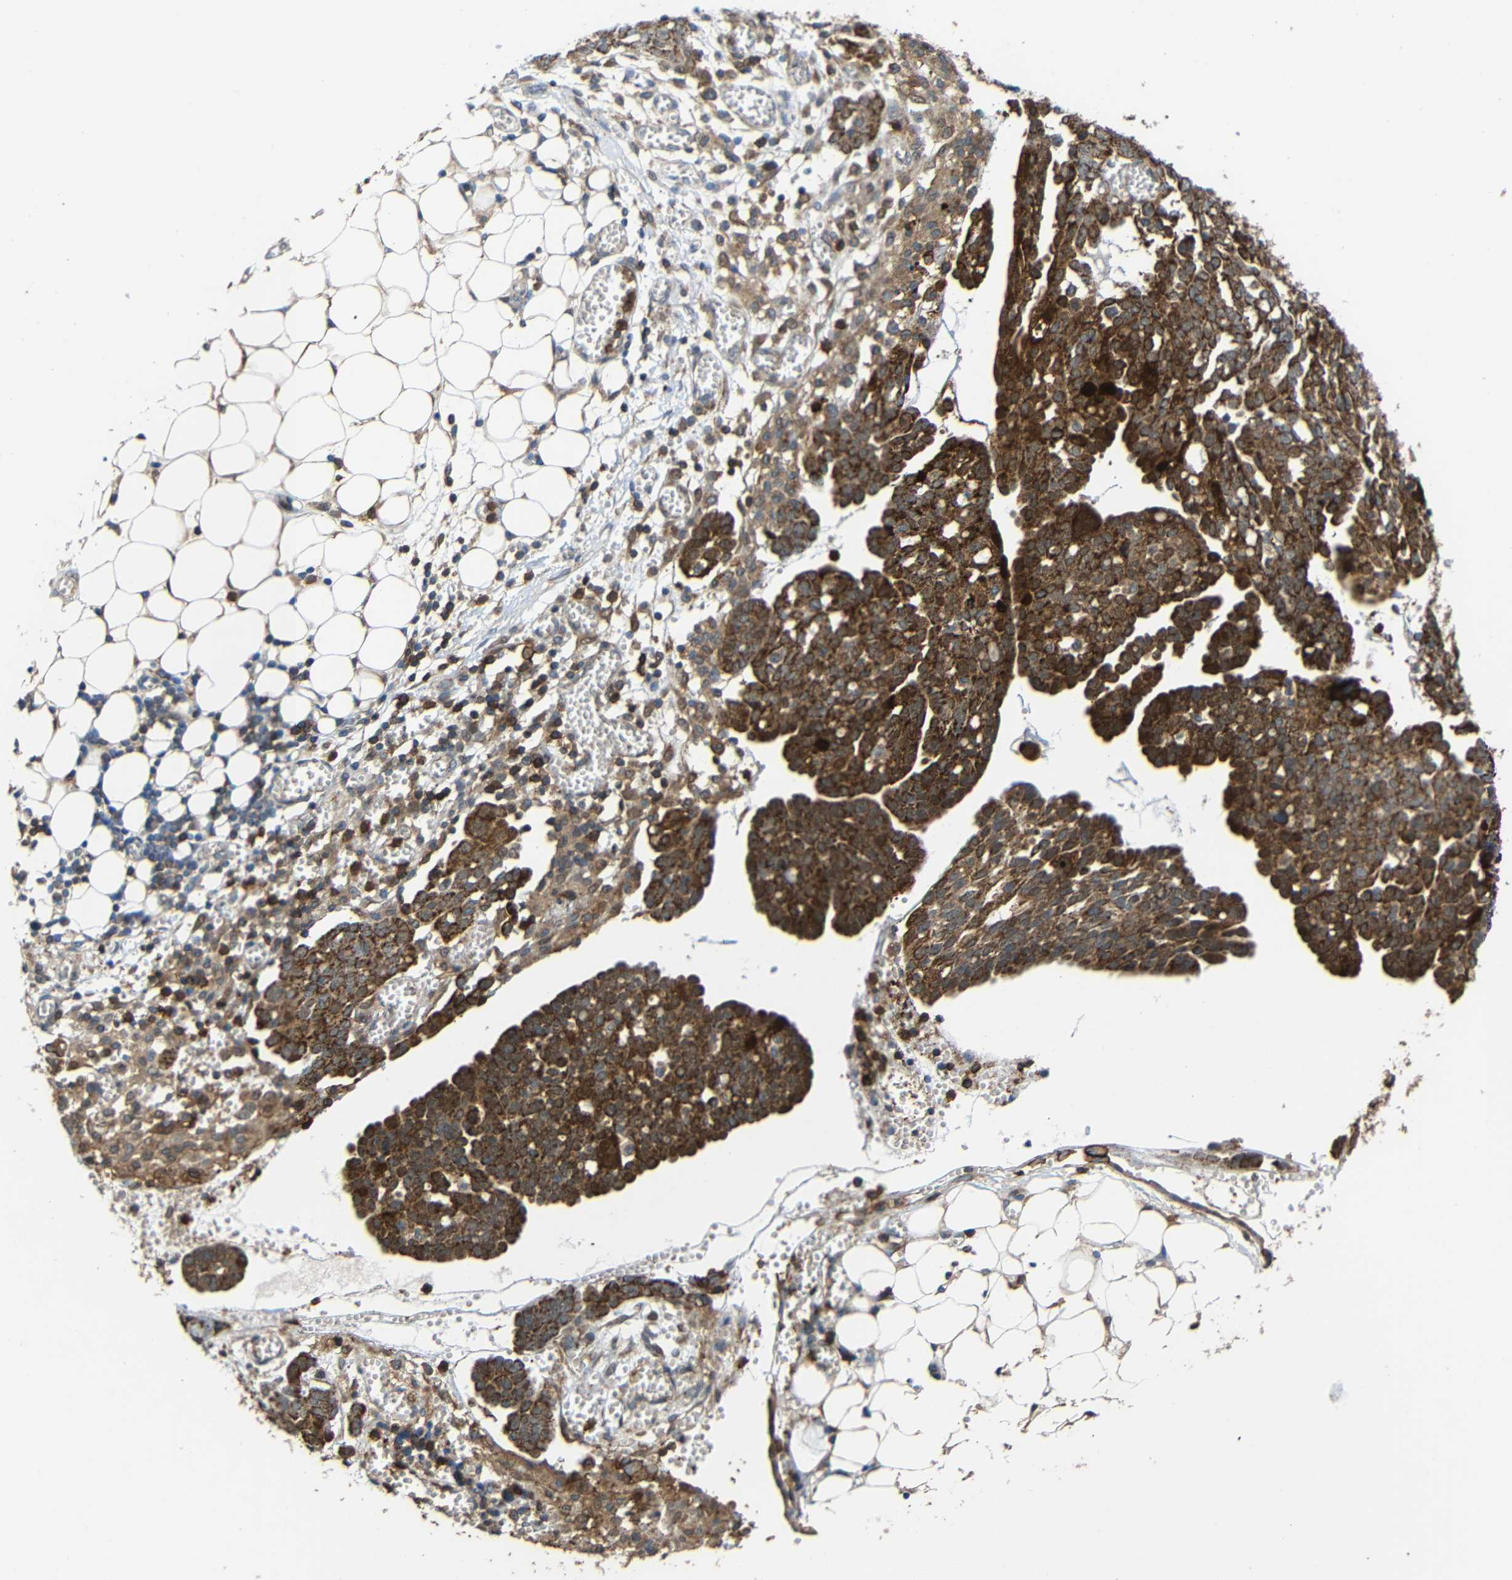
{"staining": {"intensity": "moderate", "quantity": ">75%", "location": "cytoplasmic/membranous"}, "tissue": "ovarian cancer", "cell_type": "Tumor cells", "image_type": "cancer", "snomed": [{"axis": "morphology", "description": "Cystadenocarcinoma, serous, NOS"}, {"axis": "topography", "description": "Soft tissue"}, {"axis": "topography", "description": "Ovary"}], "caption": "Brown immunohistochemical staining in serous cystadenocarcinoma (ovarian) demonstrates moderate cytoplasmic/membranous positivity in about >75% of tumor cells.", "gene": "C1GALT1", "patient": {"sex": "female", "age": 57}}